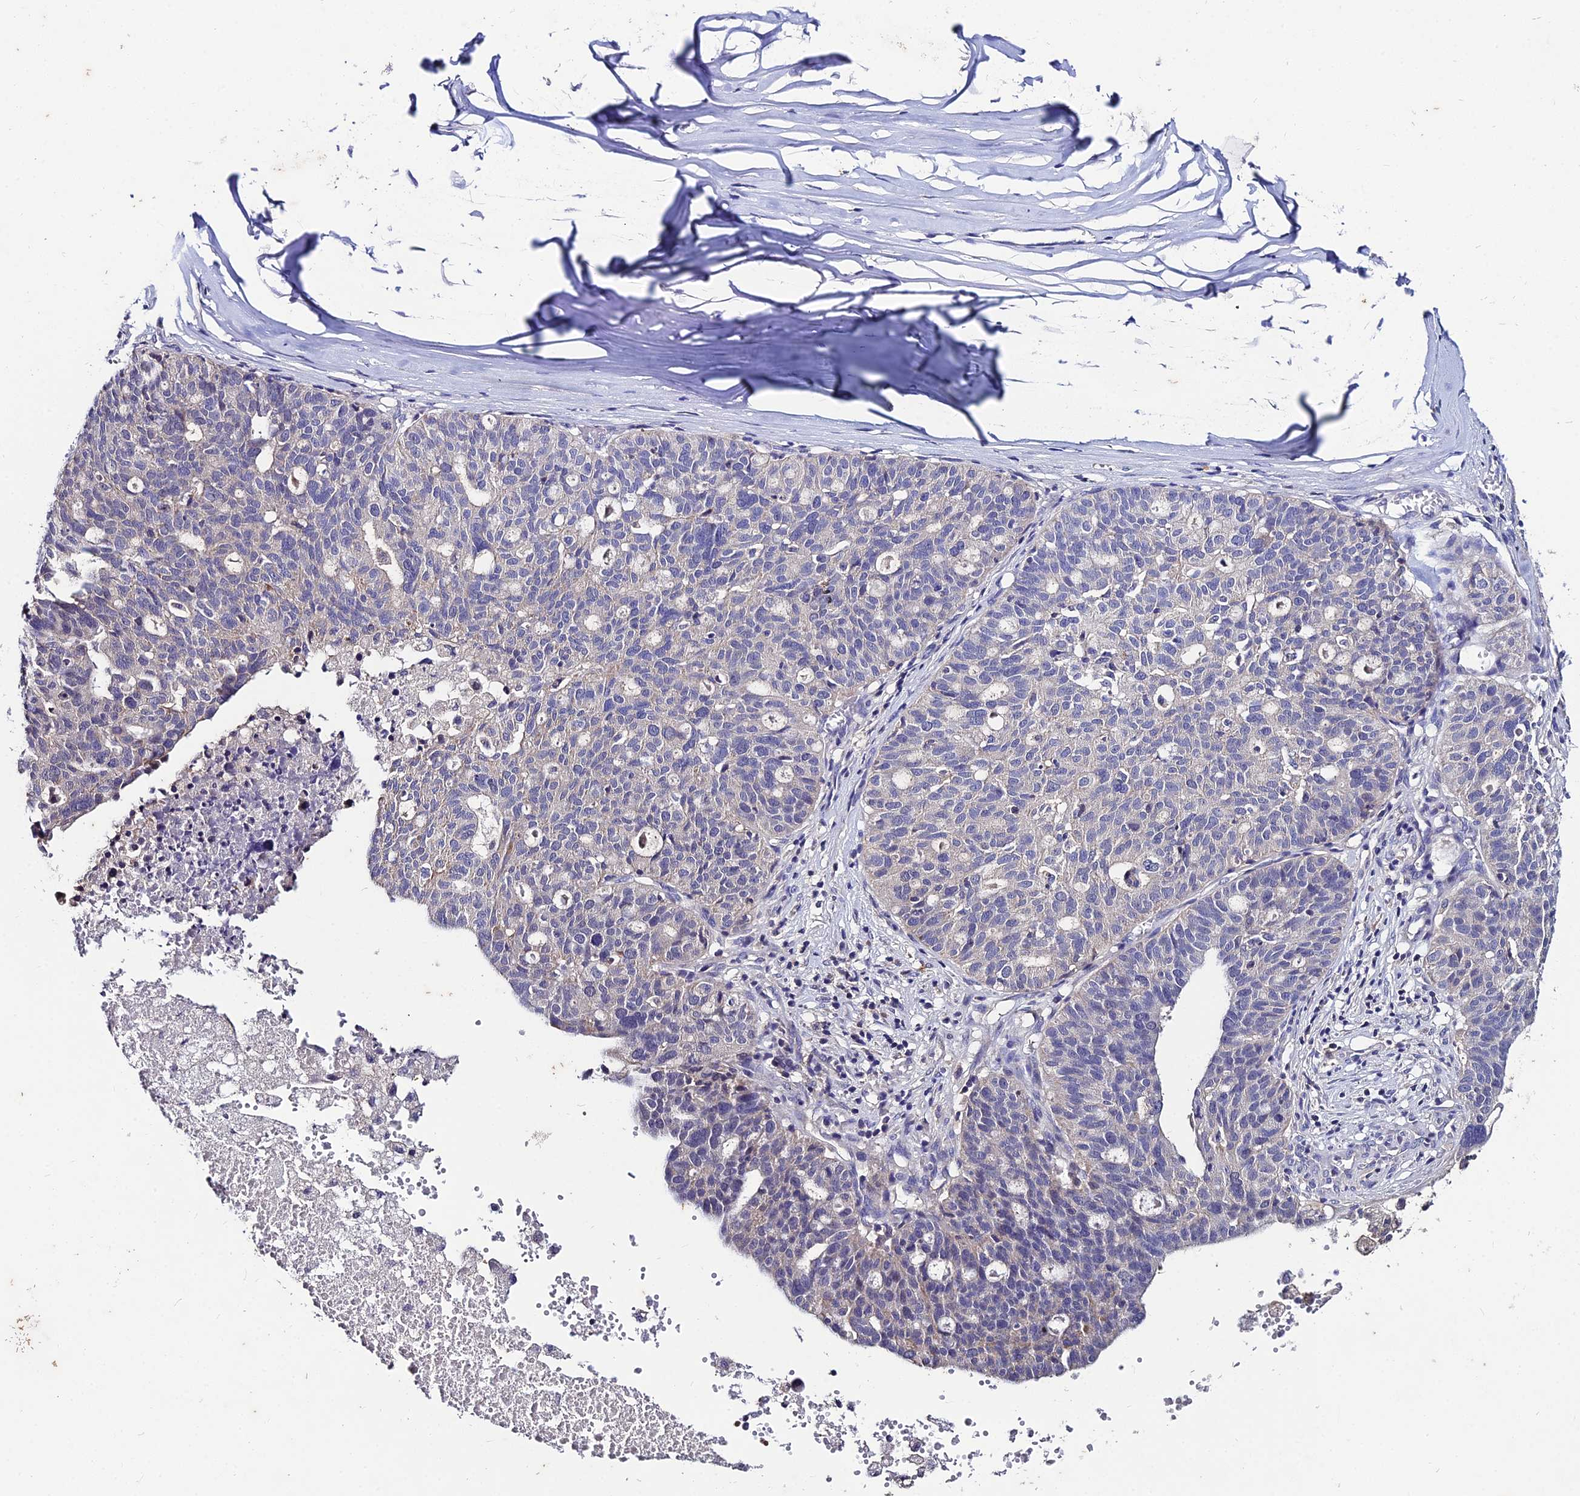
{"staining": {"intensity": "negative", "quantity": "none", "location": "none"}, "tissue": "ovarian cancer", "cell_type": "Tumor cells", "image_type": "cancer", "snomed": [{"axis": "morphology", "description": "Cystadenocarcinoma, serous, NOS"}, {"axis": "topography", "description": "Ovary"}], "caption": "Immunohistochemistry image of neoplastic tissue: human ovarian serous cystadenocarcinoma stained with DAB (3,3'-diaminobenzidine) exhibits no significant protein positivity in tumor cells.", "gene": "LGALS7", "patient": {"sex": "female", "age": 59}}